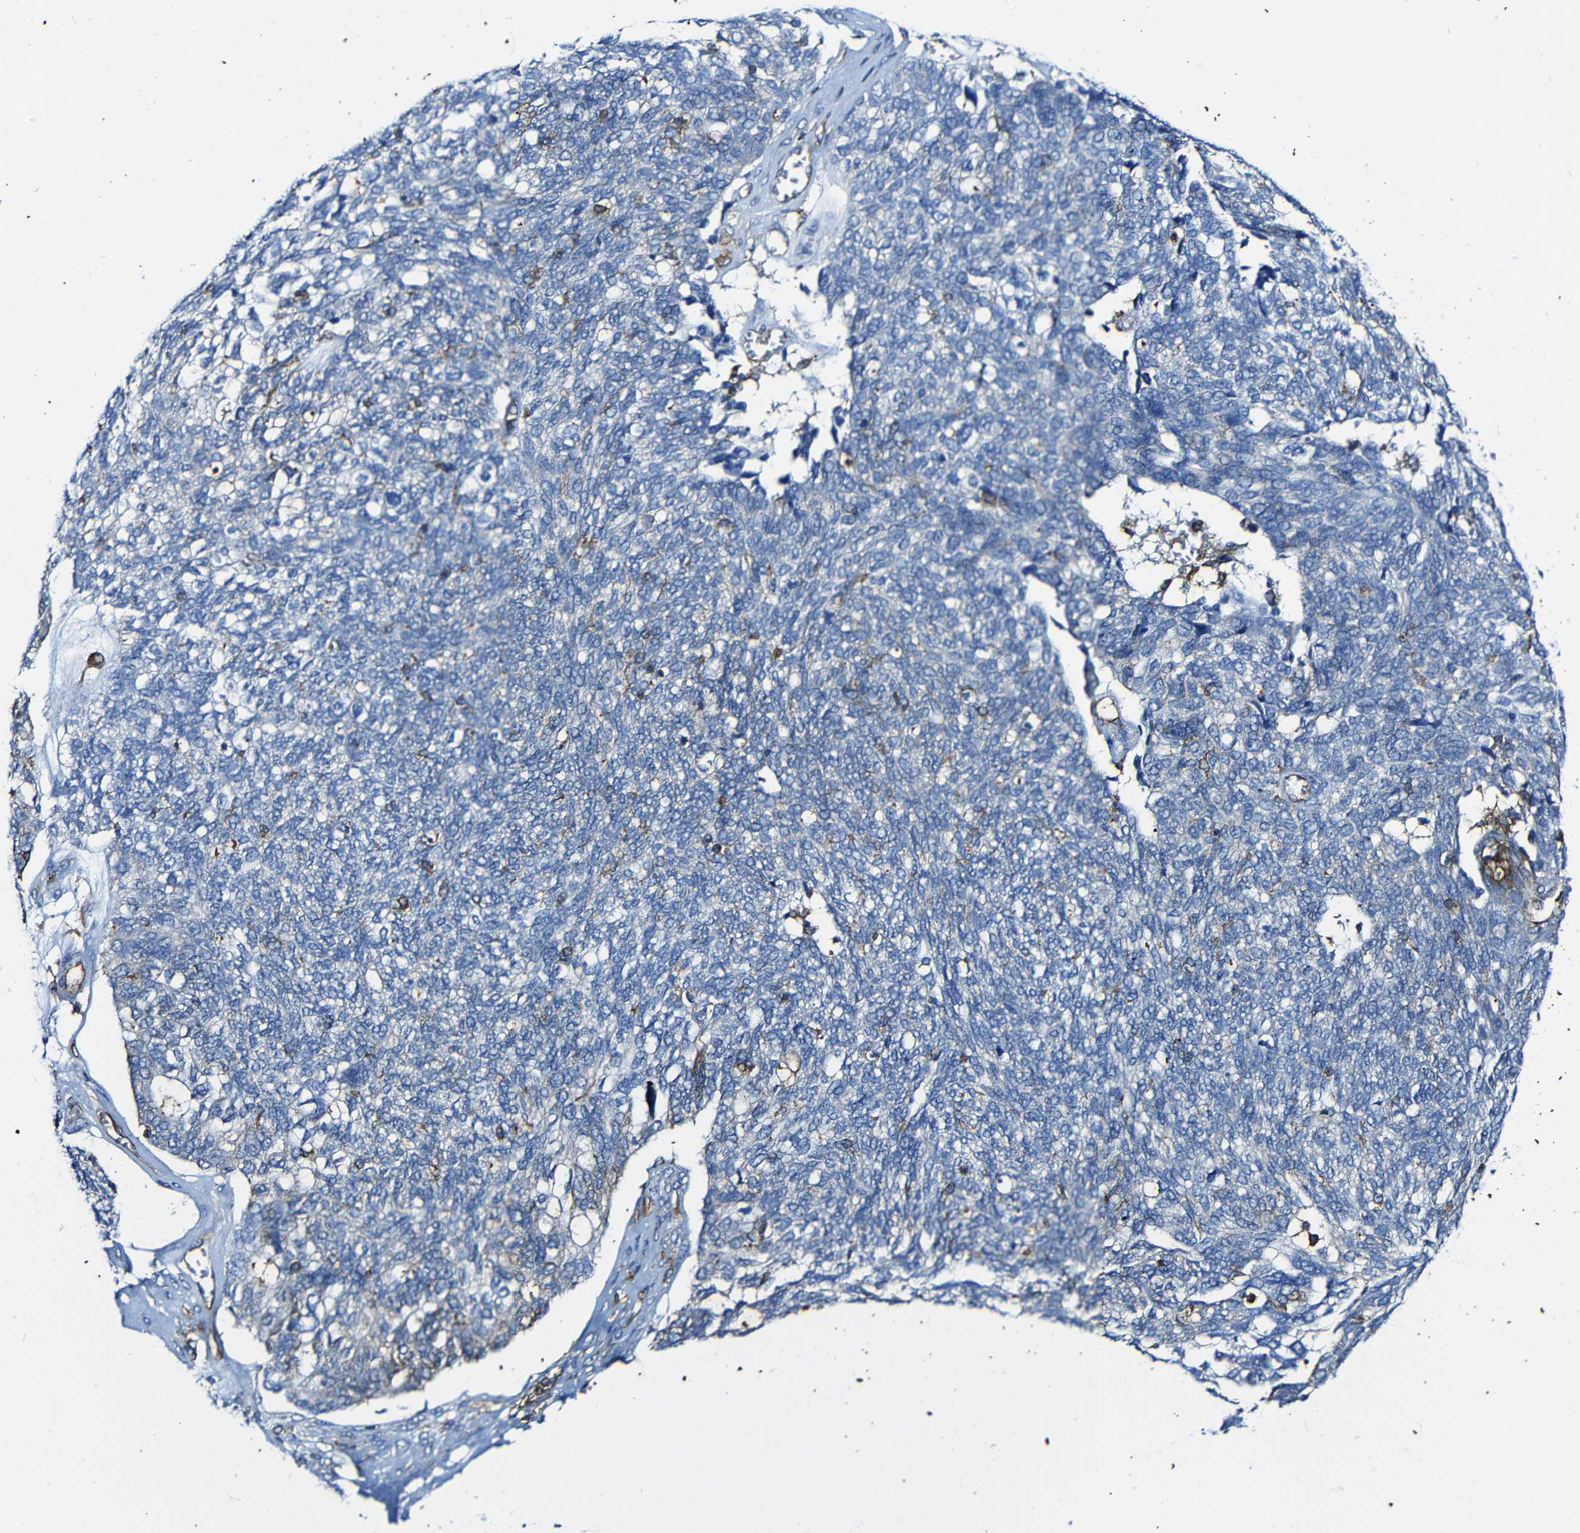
{"staining": {"intensity": "negative", "quantity": "none", "location": "none"}, "tissue": "ovarian cancer", "cell_type": "Tumor cells", "image_type": "cancer", "snomed": [{"axis": "morphology", "description": "Cystadenocarcinoma, serous, NOS"}, {"axis": "topography", "description": "Ovary"}], "caption": "The micrograph reveals no significant expression in tumor cells of ovarian cancer (serous cystadenocarcinoma). (Brightfield microscopy of DAB immunohistochemistry at high magnification).", "gene": "MSN", "patient": {"sex": "female", "age": 79}}